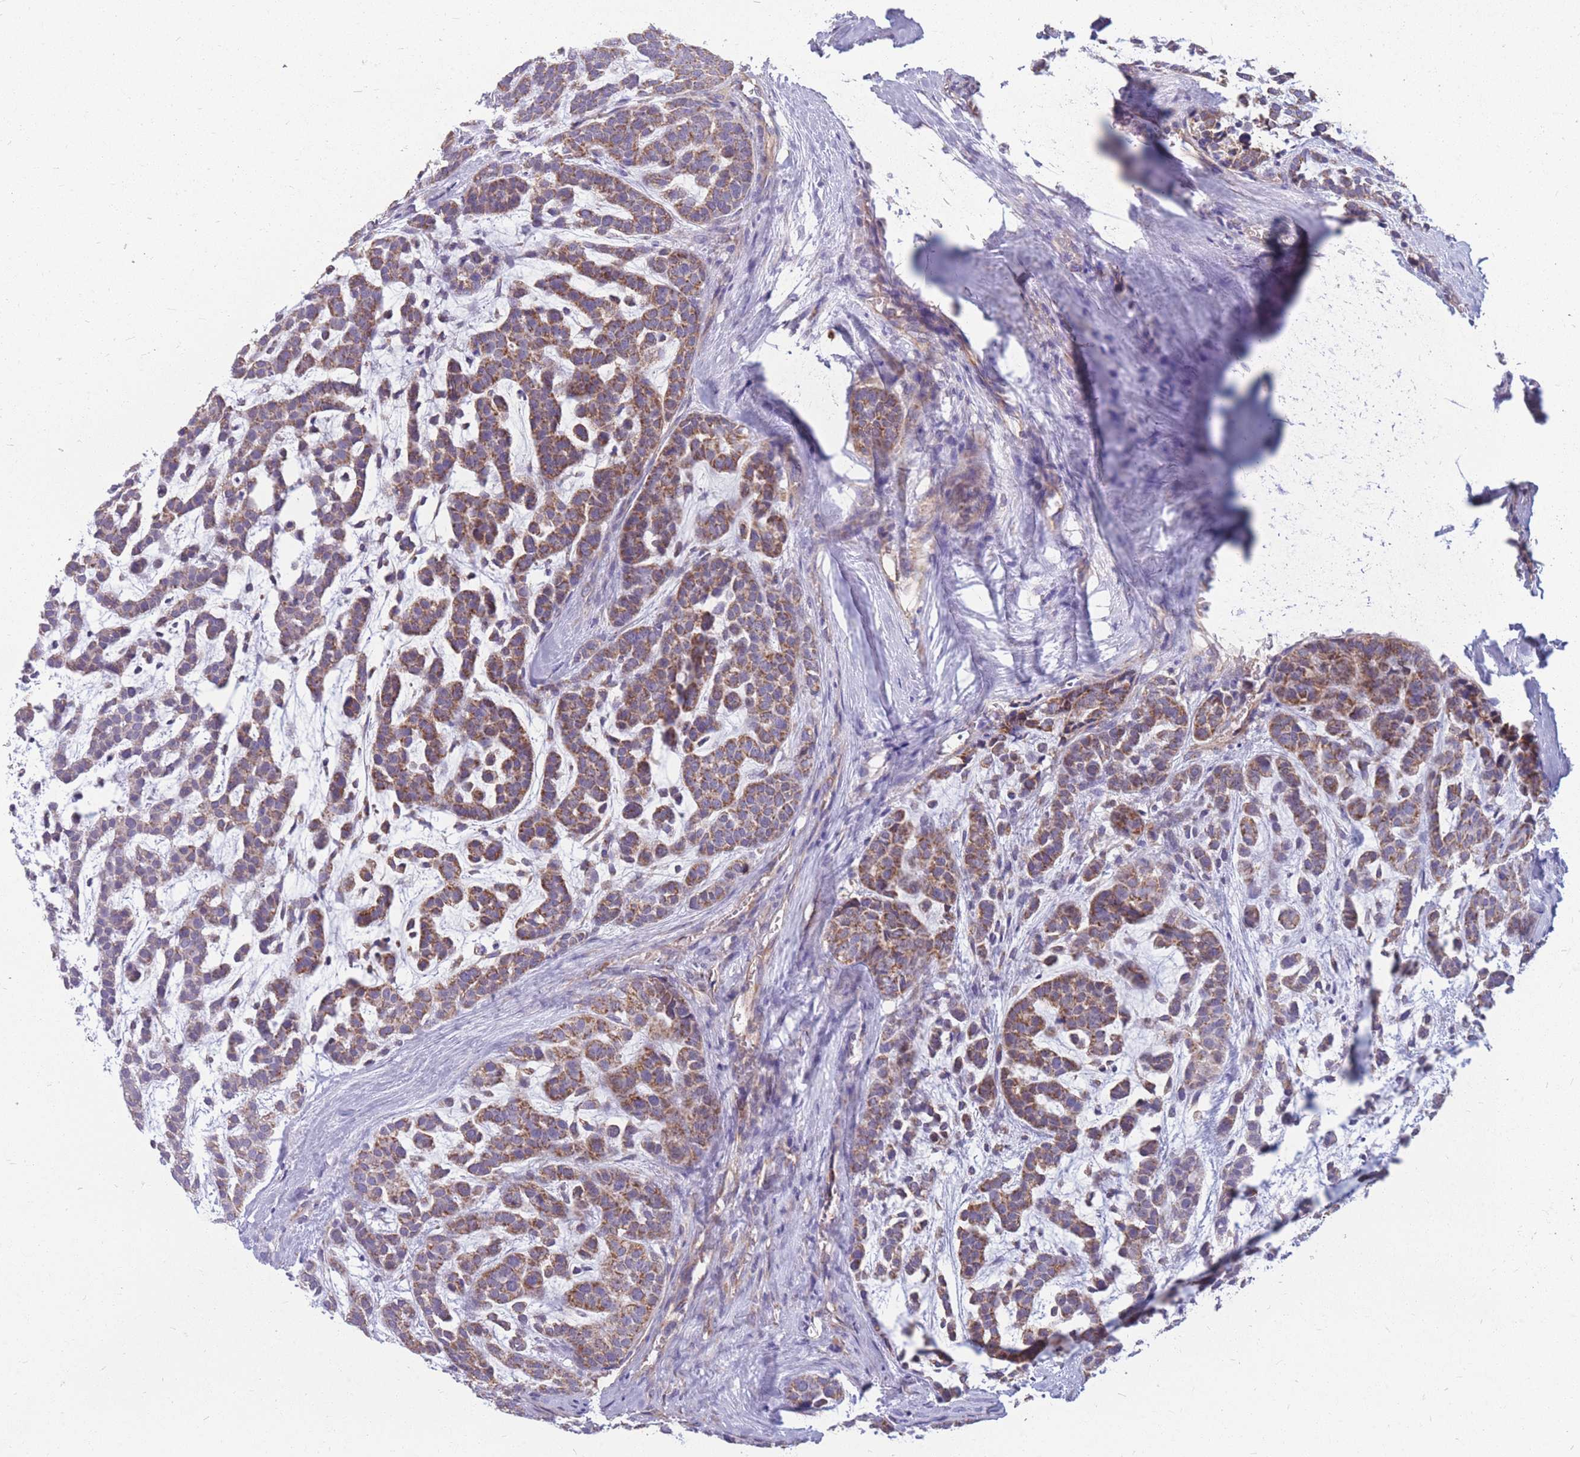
{"staining": {"intensity": "moderate", "quantity": ">75%", "location": "cytoplasmic/membranous"}, "tissue": "head and neck cancer", "cell_type": "Tumor cells", "image_type": "cancer", "snomed": [{"axis": "morphology", "description": "Adenocarcinoma, NOS"}, {"axis": "morphology", "description": "Adenoma, NOS"}, {"axis": "topography", "description": "Head-Neck"}], "caption": "The histopathology image reveals a brown stain indicating the presence of a protein in the cytoplasmic/membranous of tumor cells in adenocarcinoma (head and neck).", "gene": "MRPS9", "patient": {"sex": "female", "age": 55}}